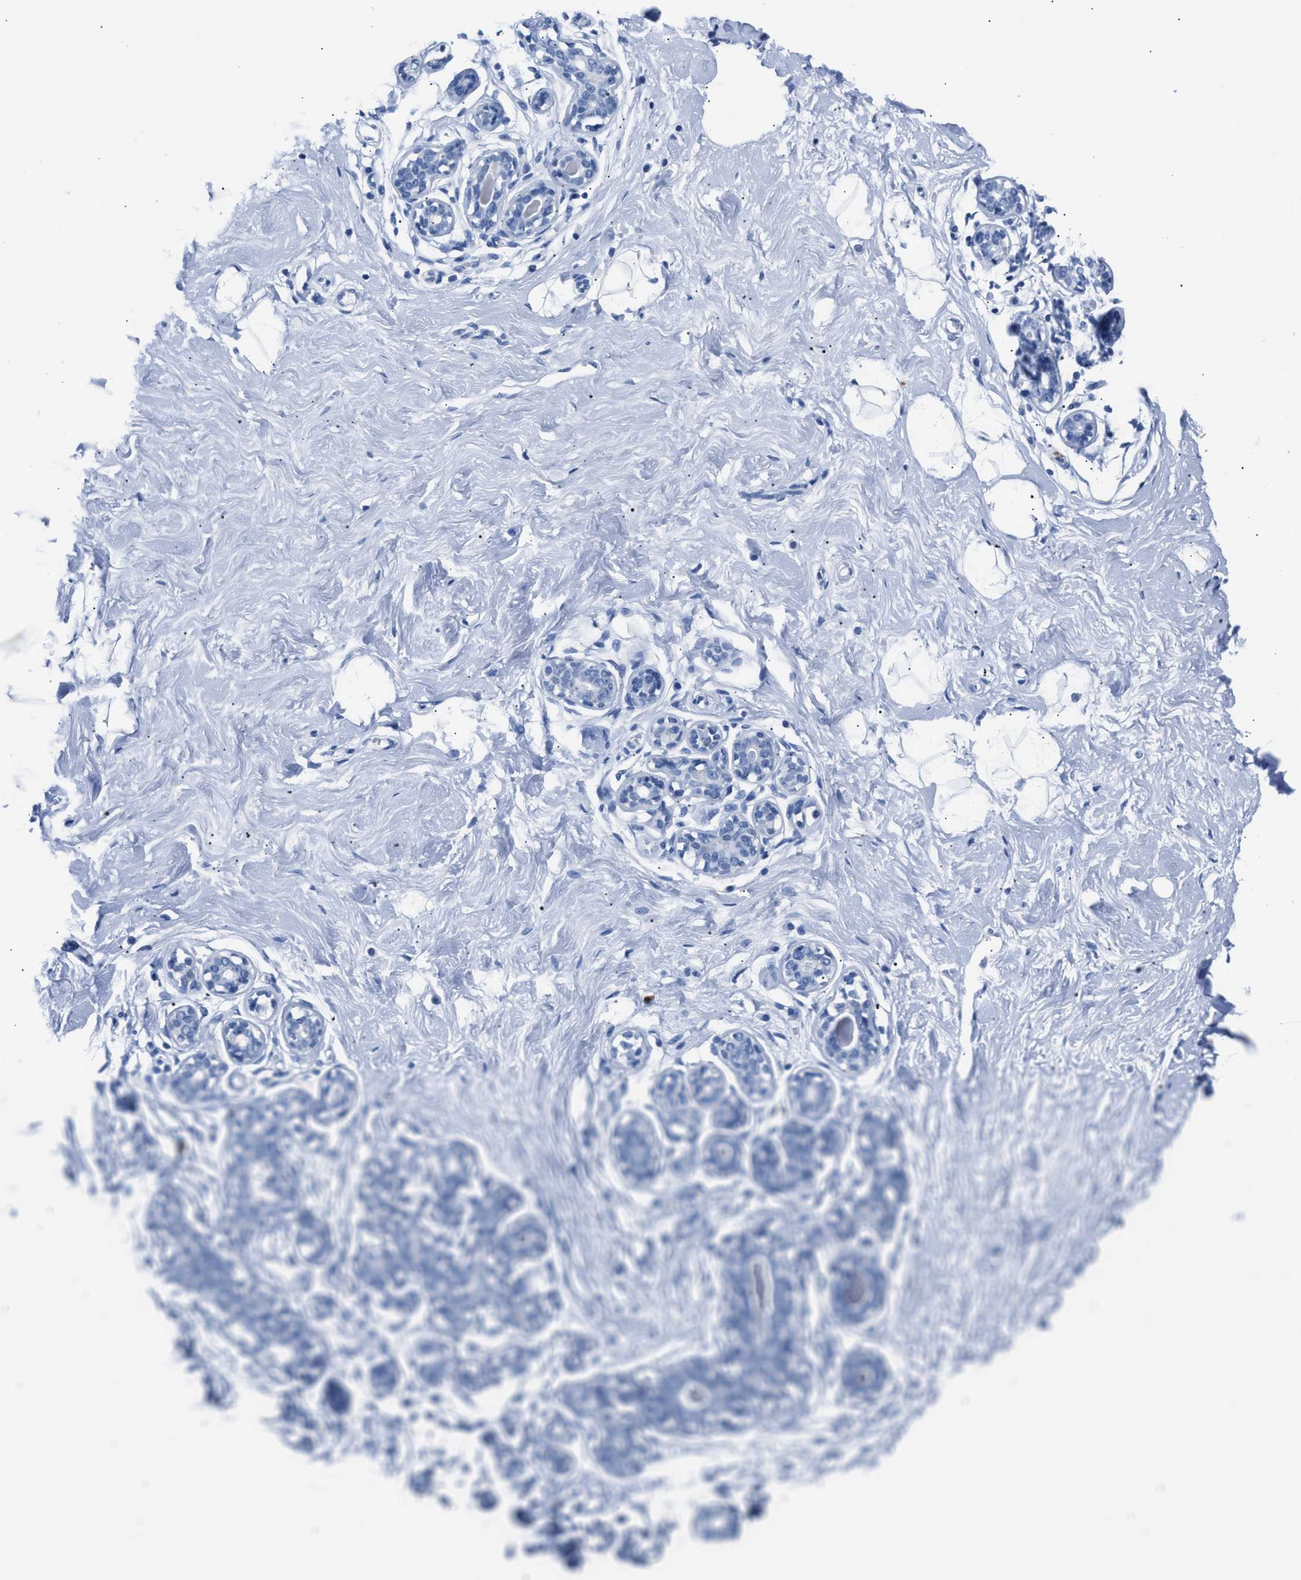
{"staining": {"intensity": "negative", "quantity": "none", "location": "none"}, "tissue": "breast", "cell_type": "Adipocytes", "image_type": "normal", "snomed": [{"axis": "morphology", "description": "Normal tissue, NOS"}, {"axis": "topography", "description": "Breast"}], "caption": "The micrograph demonstrates no staining of adipocytes in normal breast.", "gene": "S100P", "patient": {"sex": "female", "age": 23}}